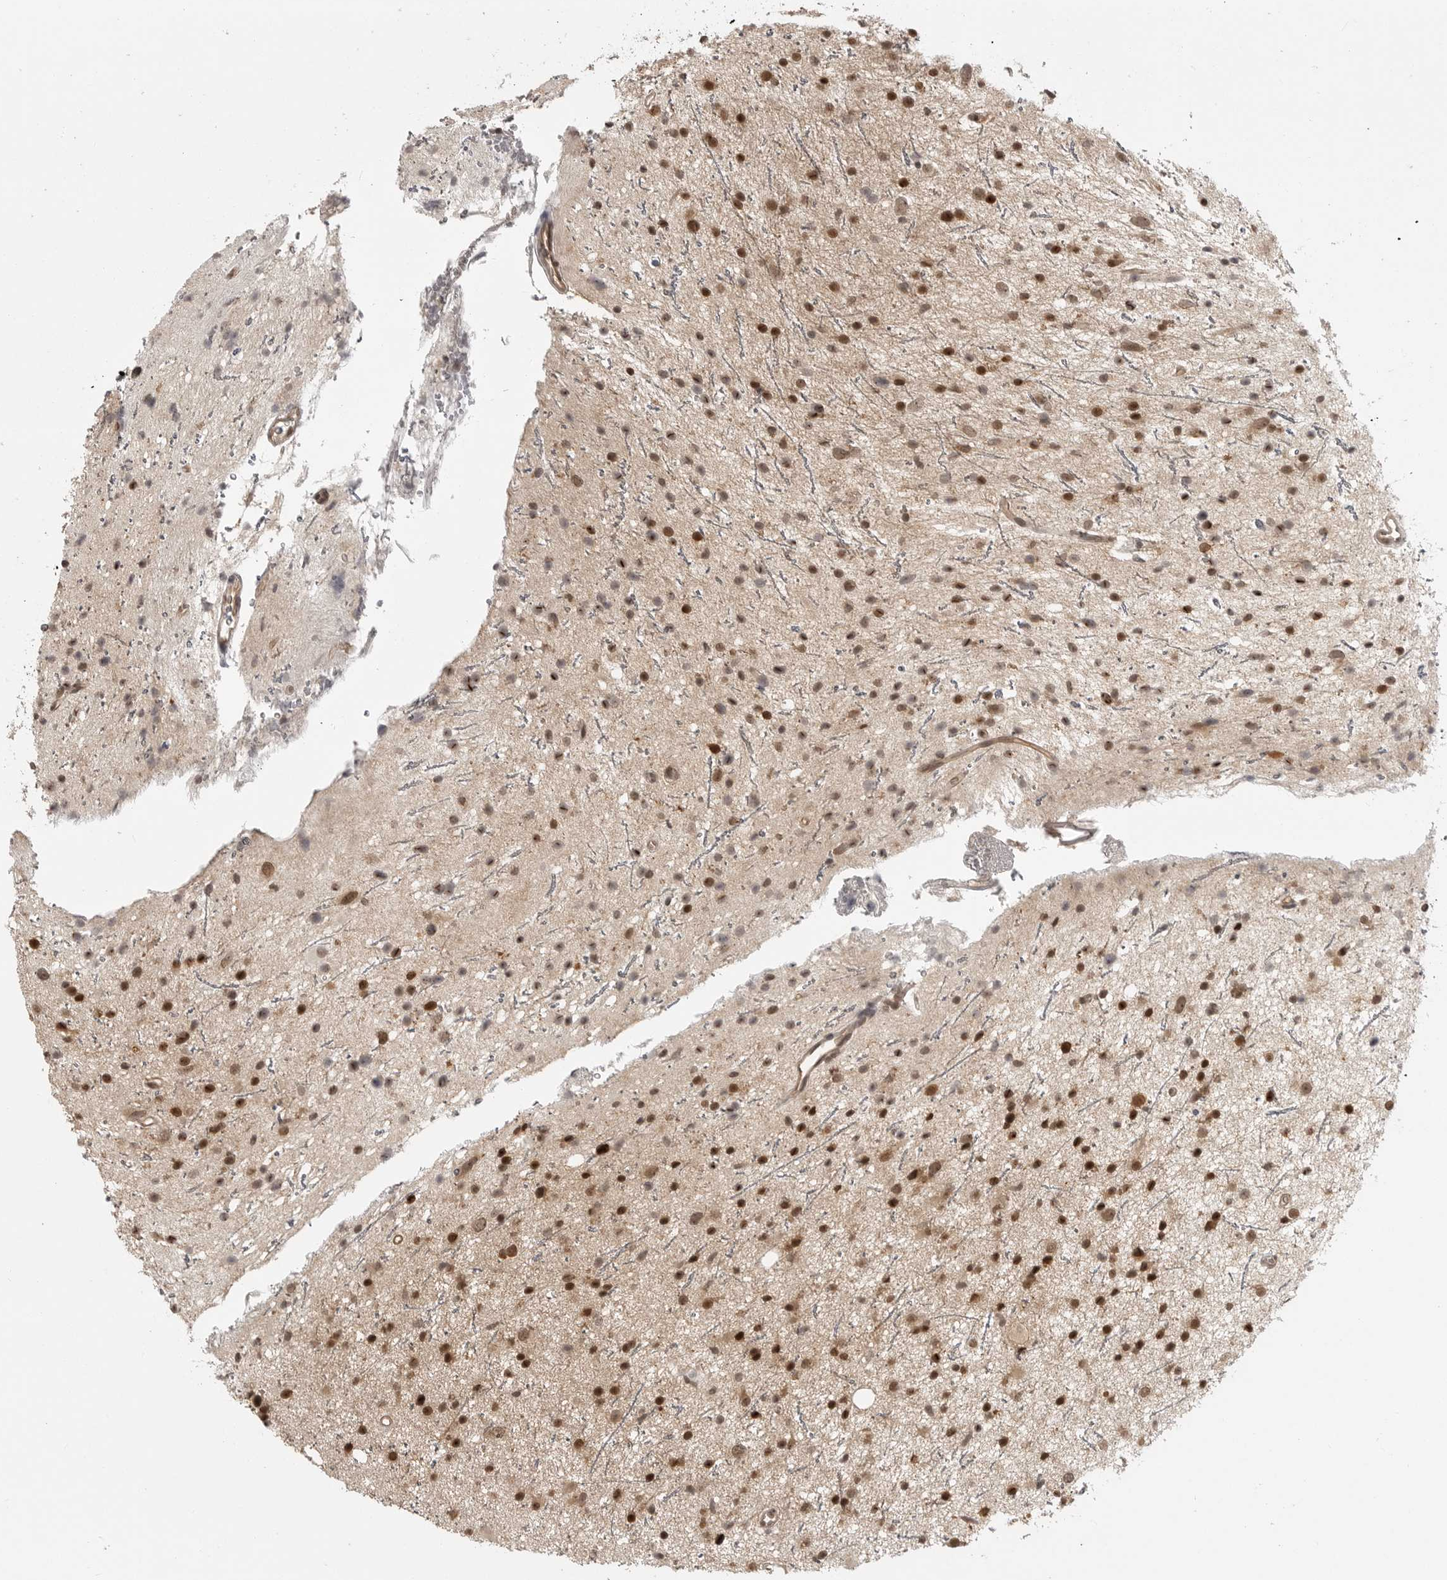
{"staining": {"intensity": "strong", "quantity": ">75%", "location": "nuclear"}, "tissue": "glioma", "cell_type": "Tumor cells", "image_type": "cancer", "snomed": [{"axis": "morphology", "description": "Glioma, malignant, Low grade"}, {"axis": "topography", "description": "Cerebral cortex"}], "caption": "DAB (3,3'-diaminobenzidine) immunohistochemical staining of human glioma demonstrates strong nuclear protein expression in approximately >75% of tumor cells.", "gene": "PEG3", "patient": {"sex": "female", "age": 39}}